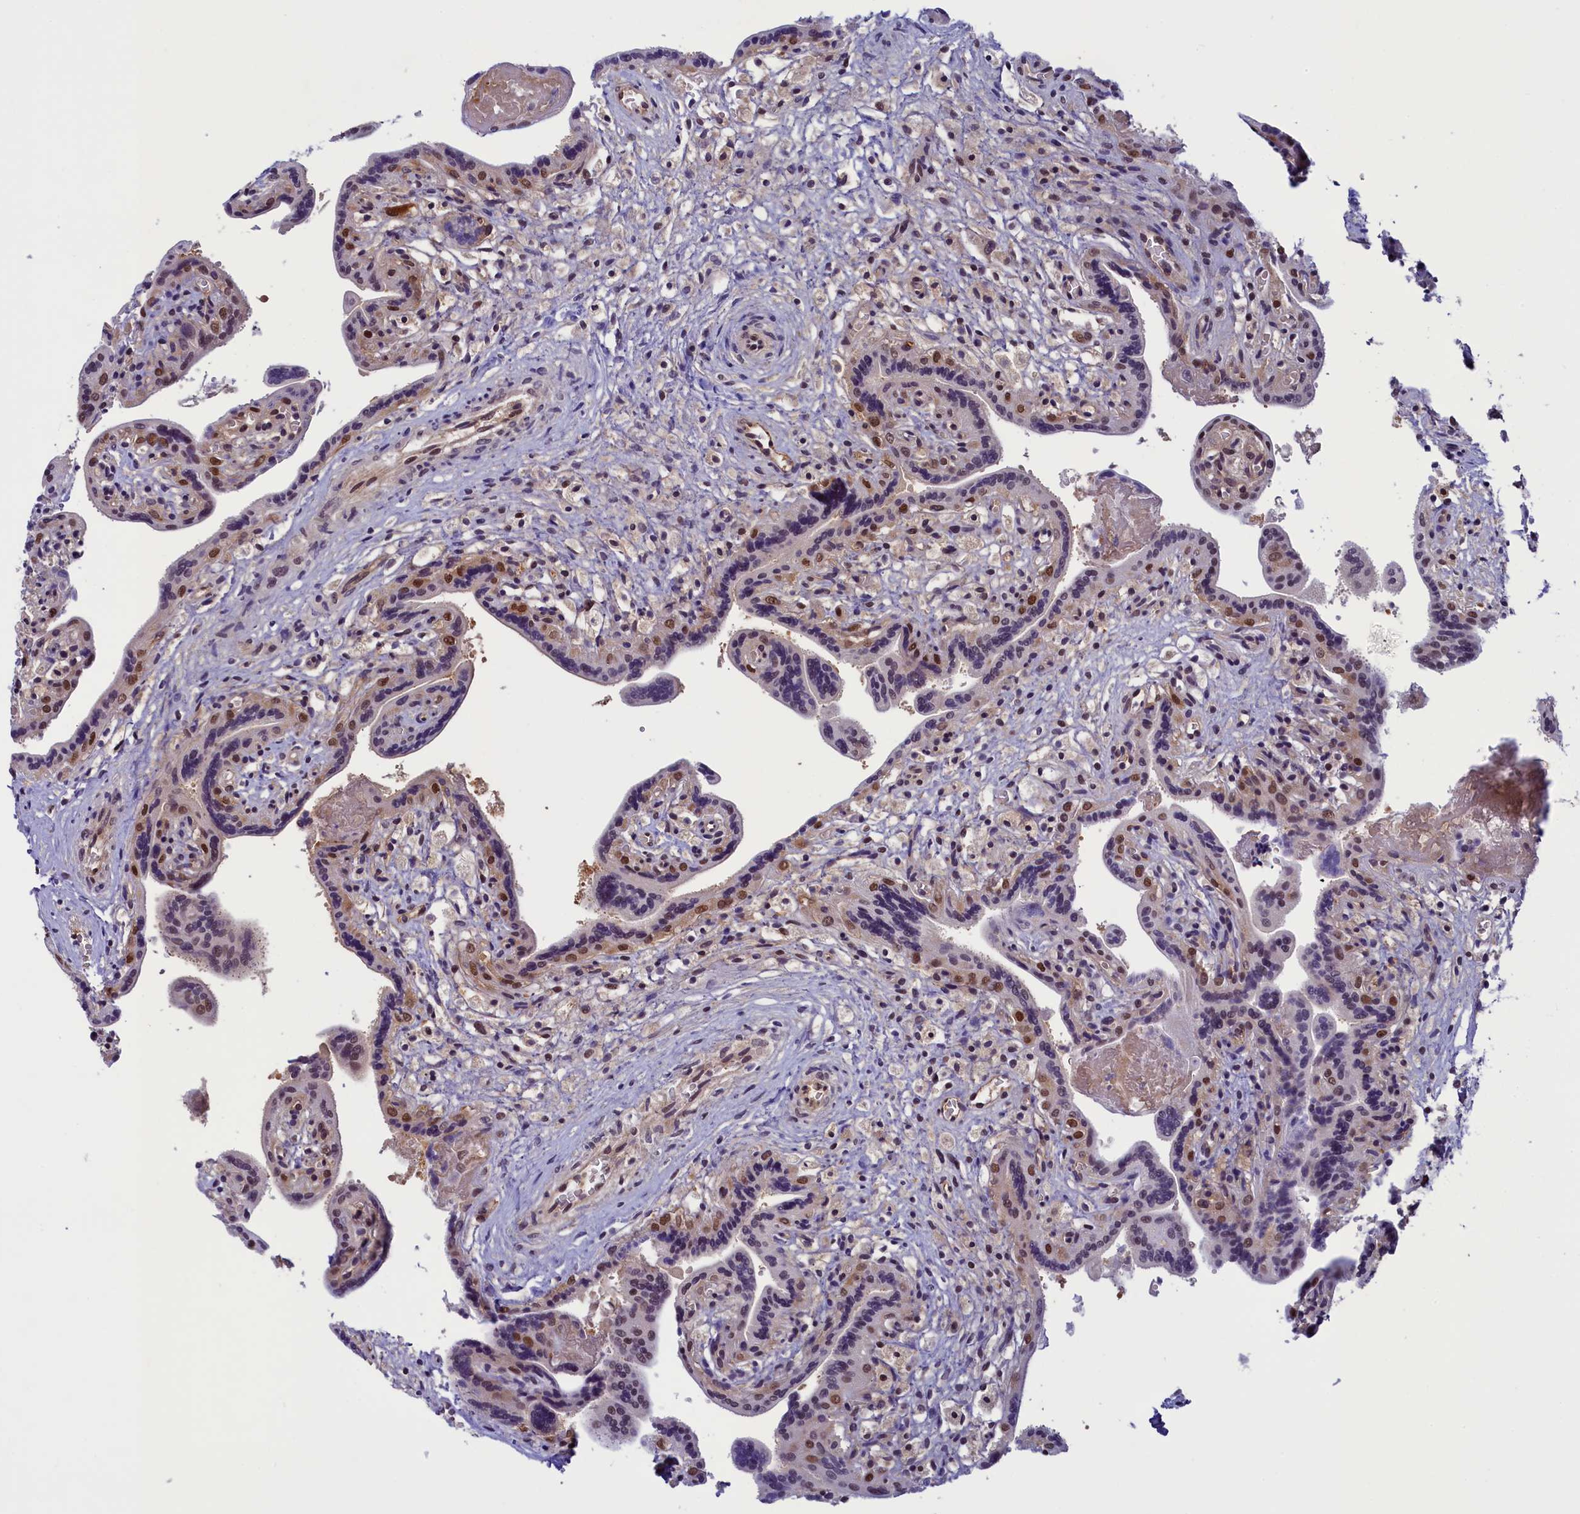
{"staining": {"intensity": "moderate", "quantity": "25%-75%", "location": "cytoplasmic/membranous,nuclear"}, "tissue": "placenta", "cell_type": "Trophoblastic cells", "image_type": "normal", "snomed": [{"axis": "morphology", "description": "Normal tissue, NOS"}, {"axis": "topography", "description": "Placenta"}], "caption": "Placenta stained for a protein reveals moderate cytoplasmic/membranous,nuclear positivity in trophoblastic cells. (Stains: DAB in brown, nuclei in blue, Microscopy: brightfield microscopy at high magnification).", "gene": "SLC7A6OS", "patient": {"sex": "female", "age": 37}}